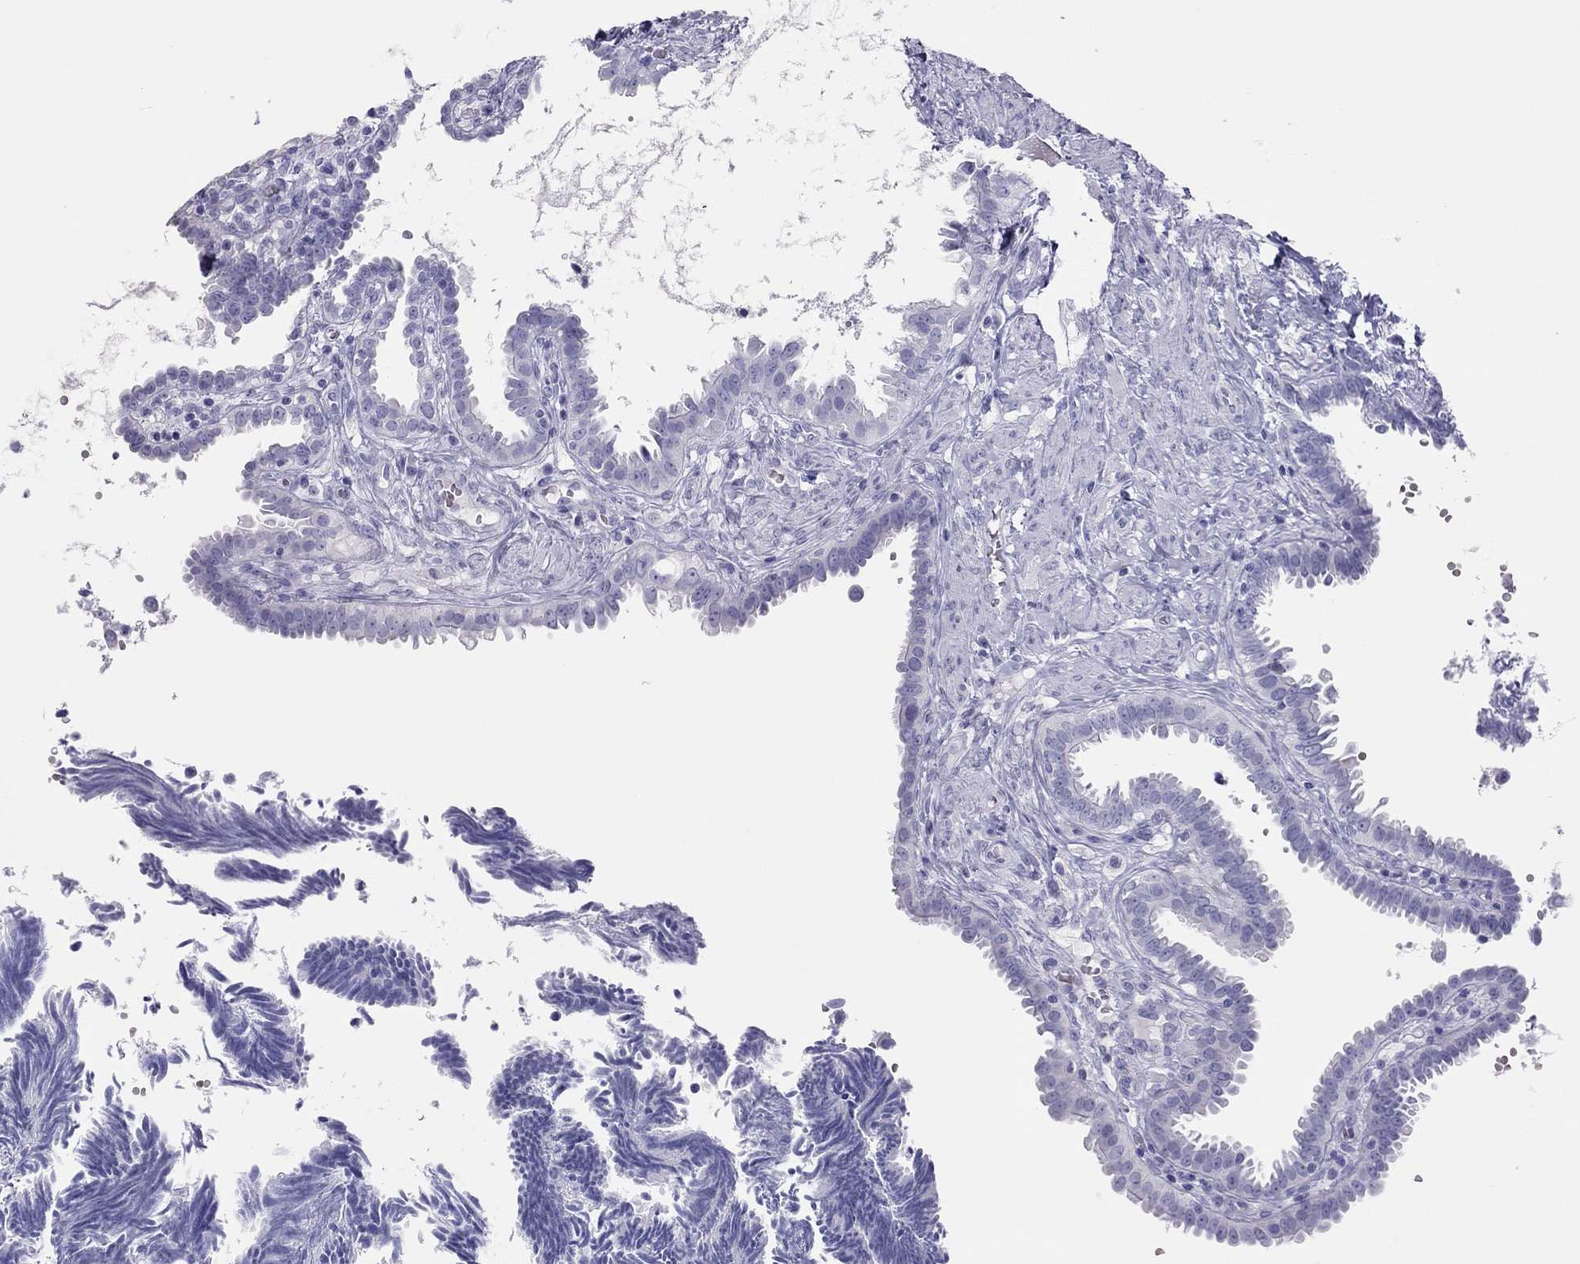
{"staining": {"intensity": "negative", "quantity": "none", "location": "none"}, "tissue": "fallopian tube", "cell_type": "Glandular cells", "image_type": "normal", "snomed": [{"axis": "morphology", "description": "Normal tissue, NOS"}, {"axis": "topography", "description": "Fallopian tube"}], "caption": "Immunohistochemistry (IHC) micrograph of normal fallopian tube: fallopian tube stained with DAB demonstrates no significant protein expression in glandular cells.", "gene": "TSHB", "patient": {"sex": "female", "age": 39}}